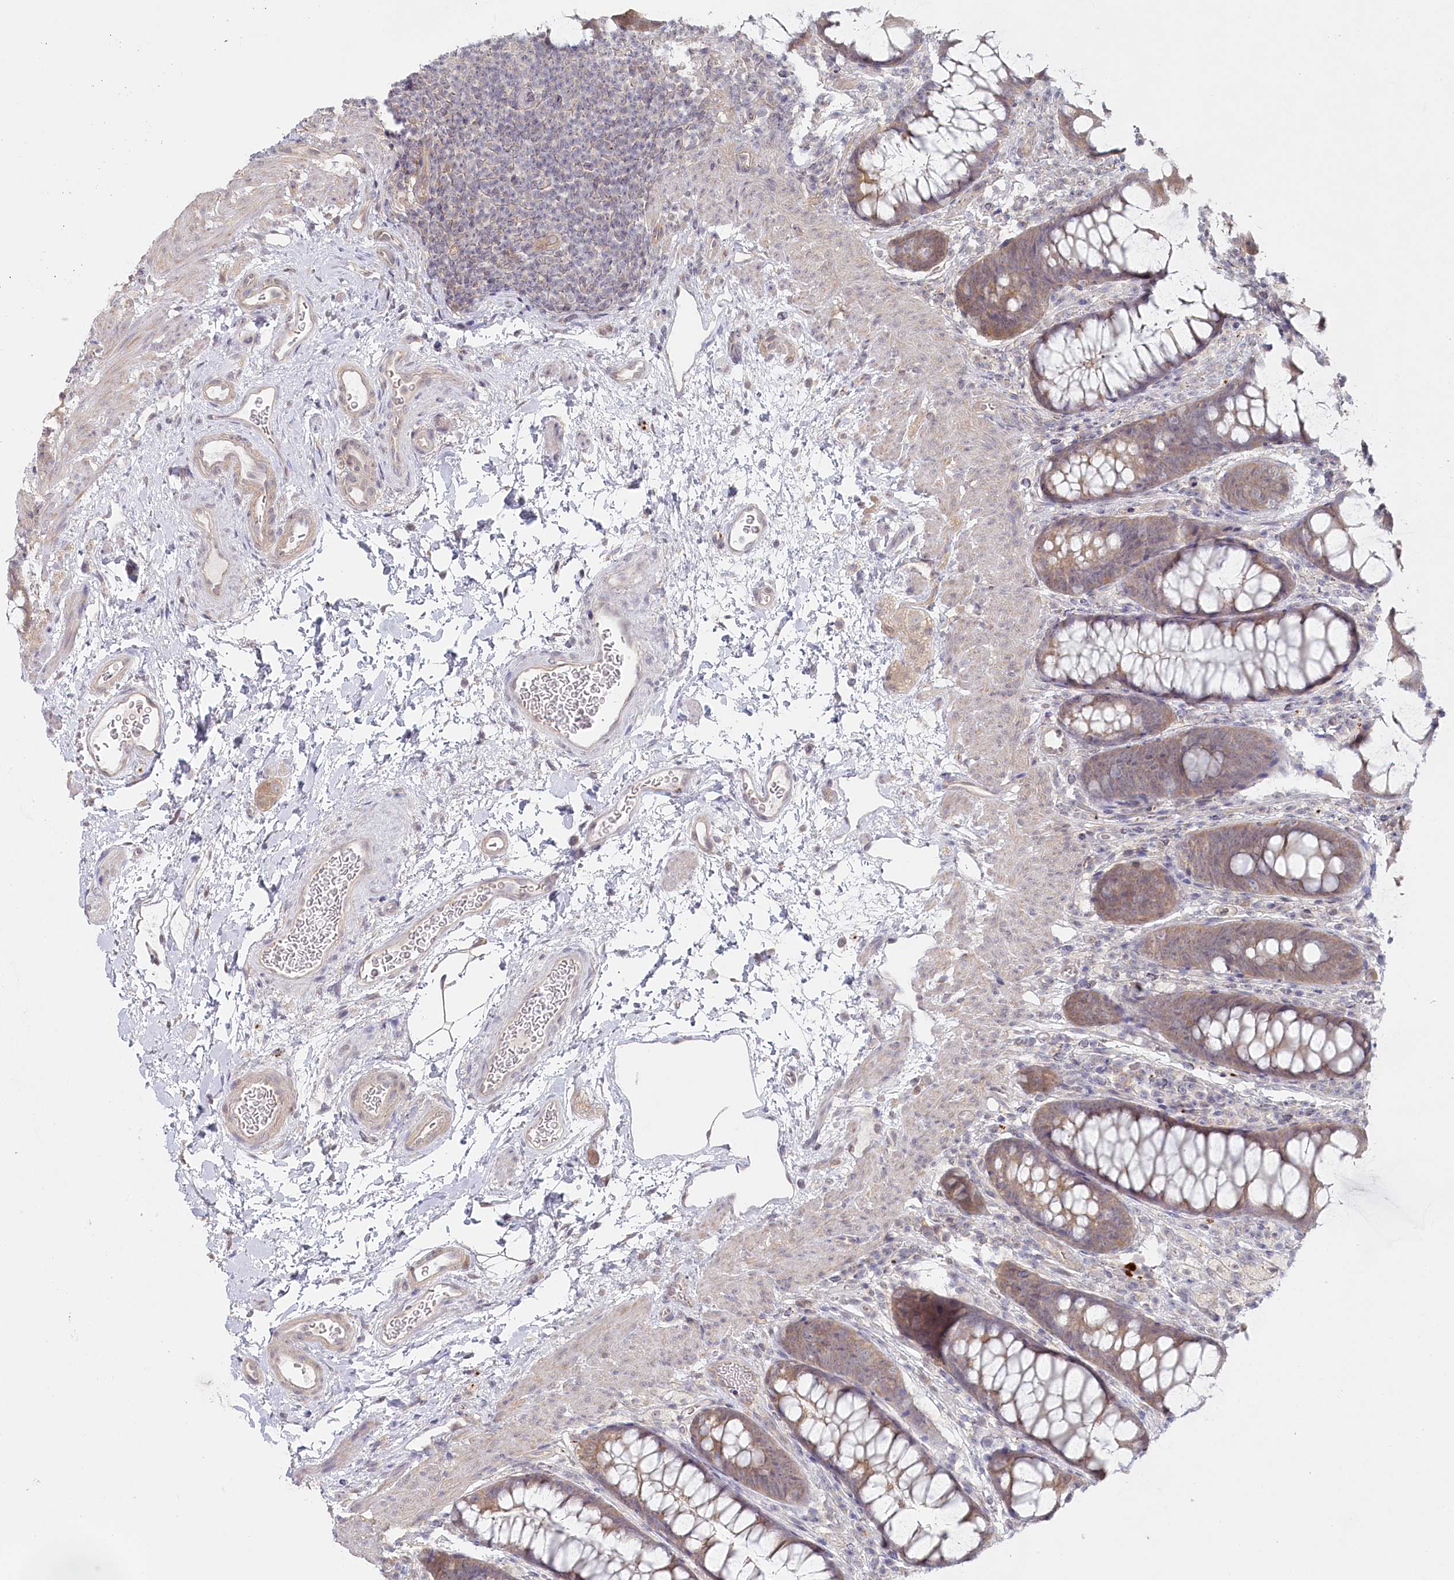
{"staining": {"intensity": "negative", "quantity": "none", "location": "none"}, "tissue": "colon", "cell_type": "Endothelial cells", "image_type": "normal", "snomed": [{"axis": "morphology", "description": "Normal tissue, NOS"}, {"axis": "topography", "description": "Colon"}], "caption": "Protein analysis of benign colon displays no significant staining in endothelial cells.", "gene": "AAMDC", "patient": {"sex": "female", "age": 62}}